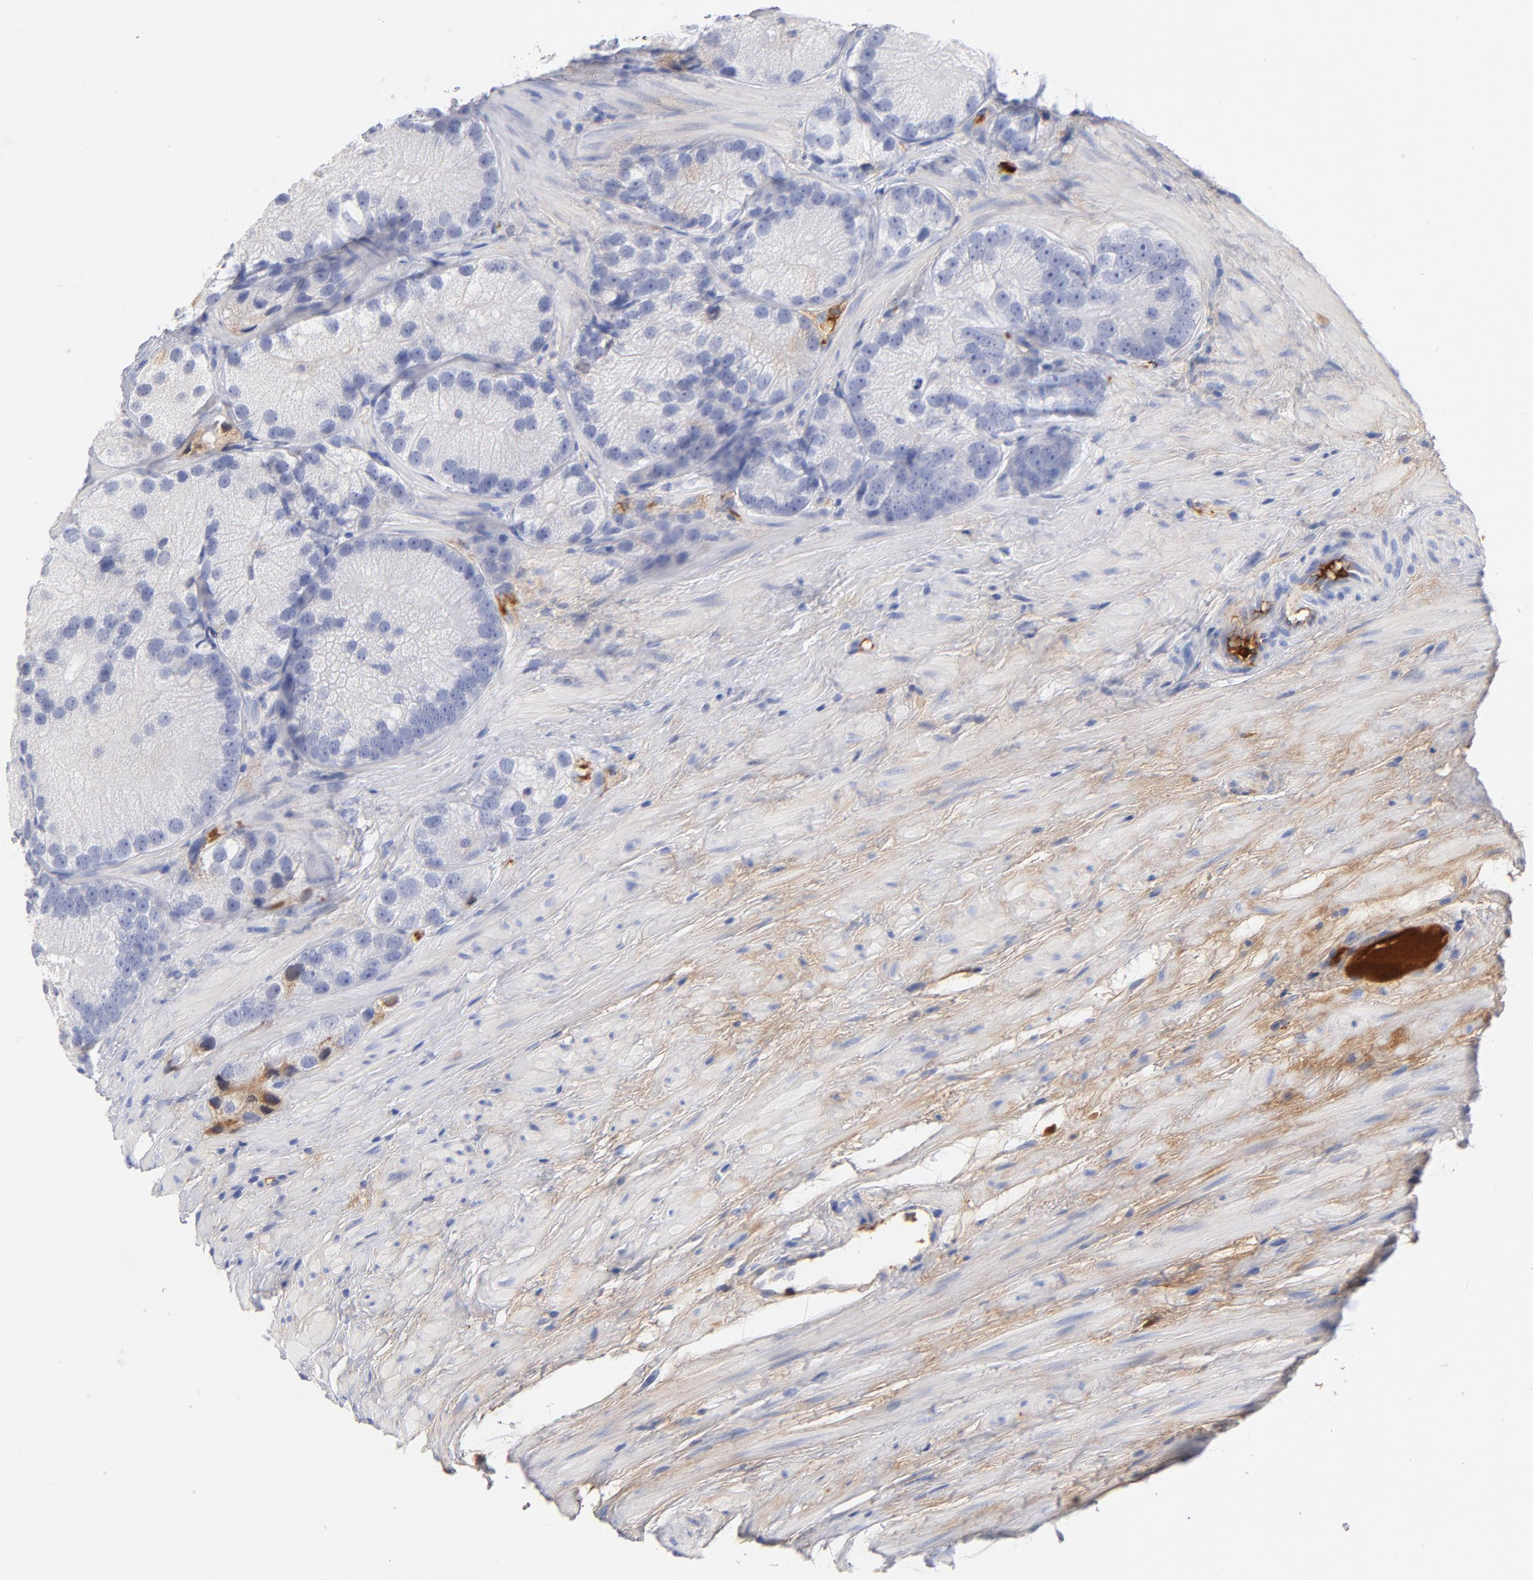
{"staining": {"intensity": "negative", "quantity": "none", "location": "none"}, "tissue": "prostate cancer", "cell_type": "Tumor cells", "image_type": "cancer", "snomed": [{"axis": "morphology", "description": "Adenocarcinoma, Low grade"}, {"axis": "topography", "description": "Prostate"}], "caption": "Tumor cells are negative for protein expression in human prostate cancer.", "gene": "C3", "patient": {"sex": "male", "age": 69}}